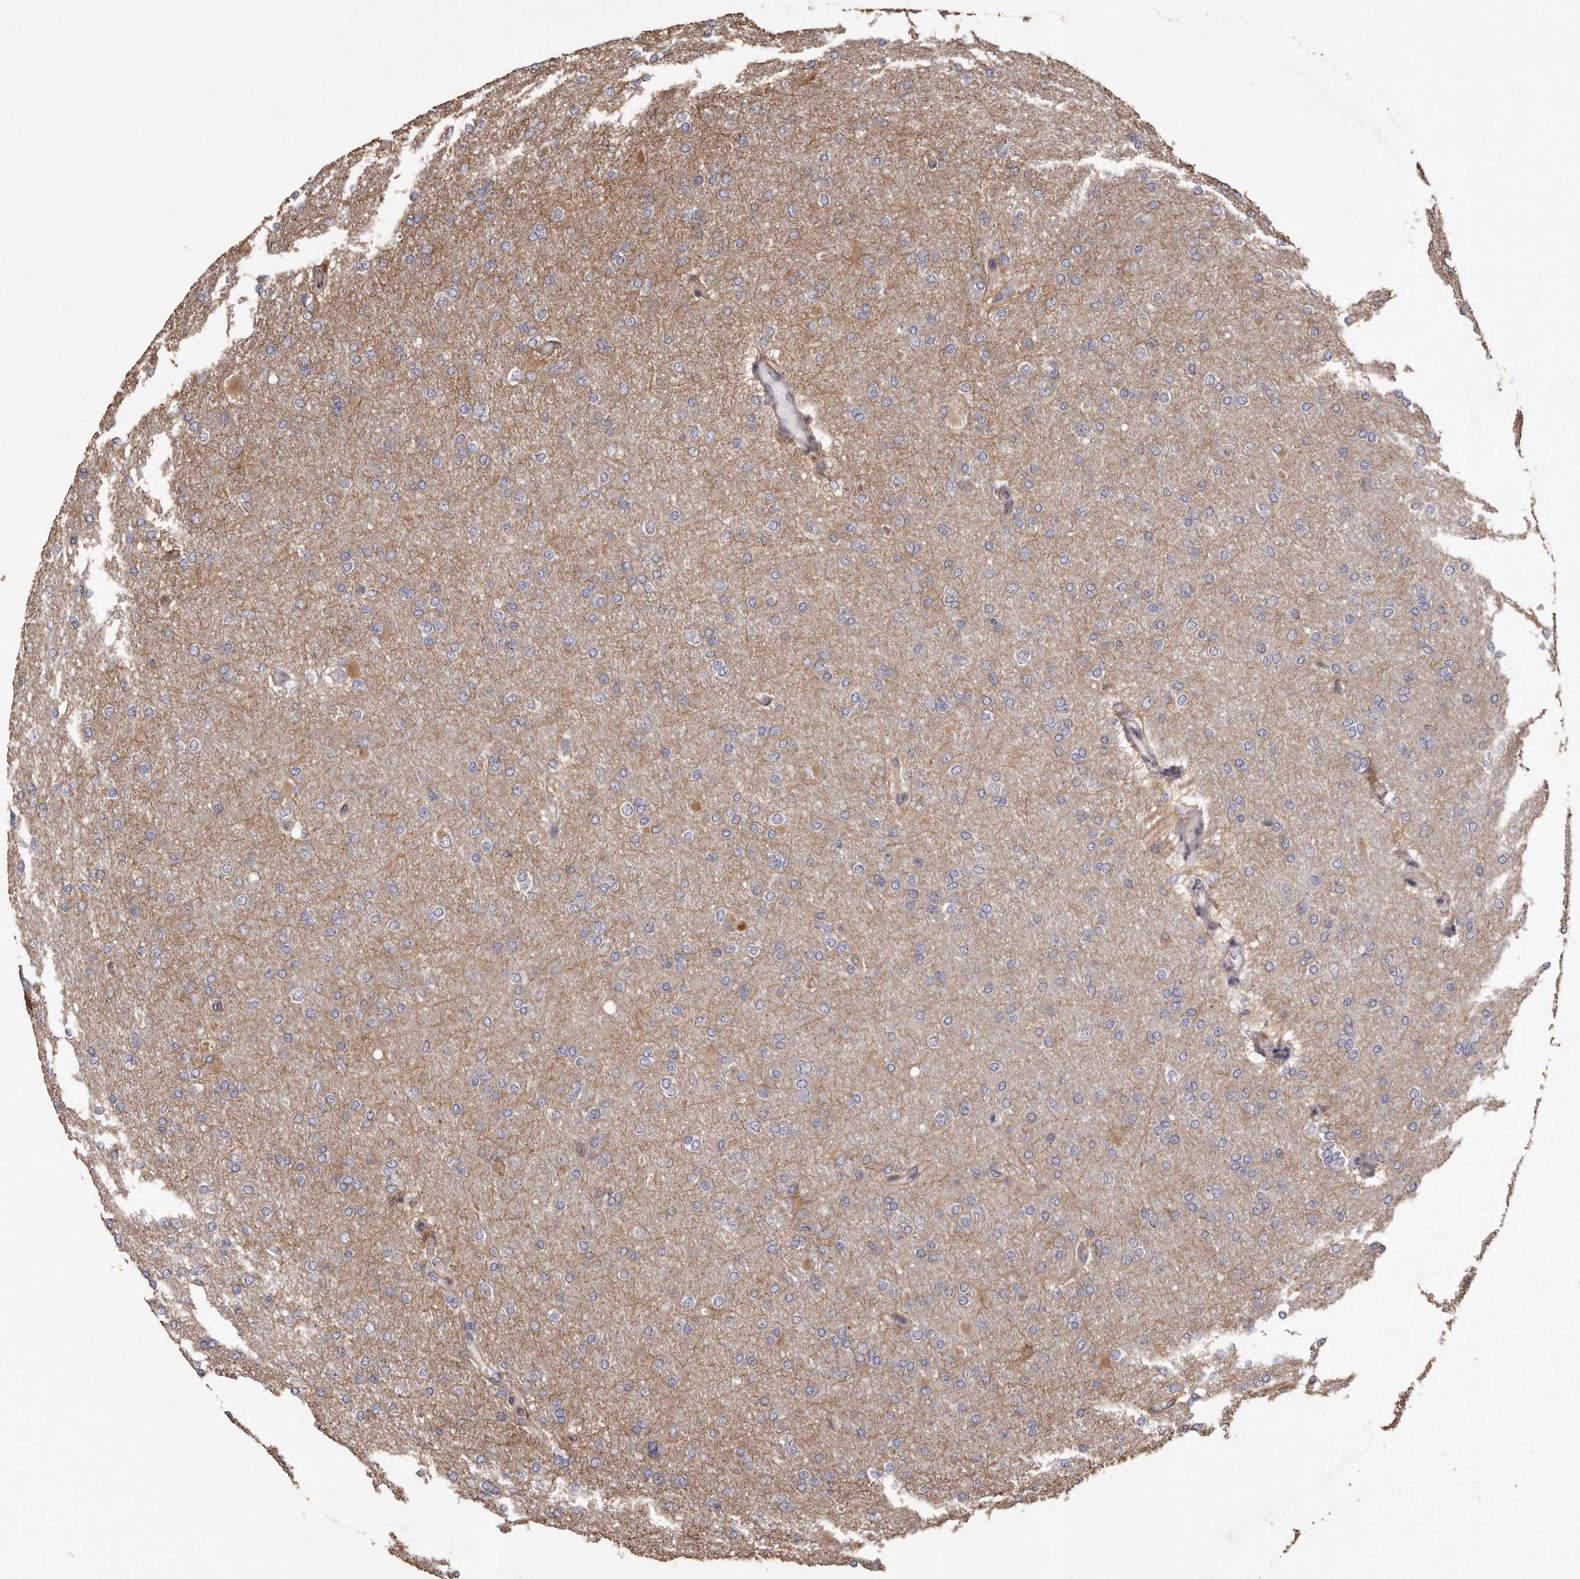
{"staining": {"intensity": "negative", "quantity": "none", "location": "none"}, "tissue": "glioma", "cell_type": "Tumor cells", "image_type": "cancer", "snomed": [{"axis": "morphology", "description": "Glioma, malignant, High grade"}, {"axis": "topography", "description": "Cerebral cortex"}], "caption": "Micrograph shows no protein positivity in tumor cells of glioma tissue. (IHC, brightfield microscopy, high magnification).", "gene": "CEP104", "patient": {"sex": "female", "age": 36}}